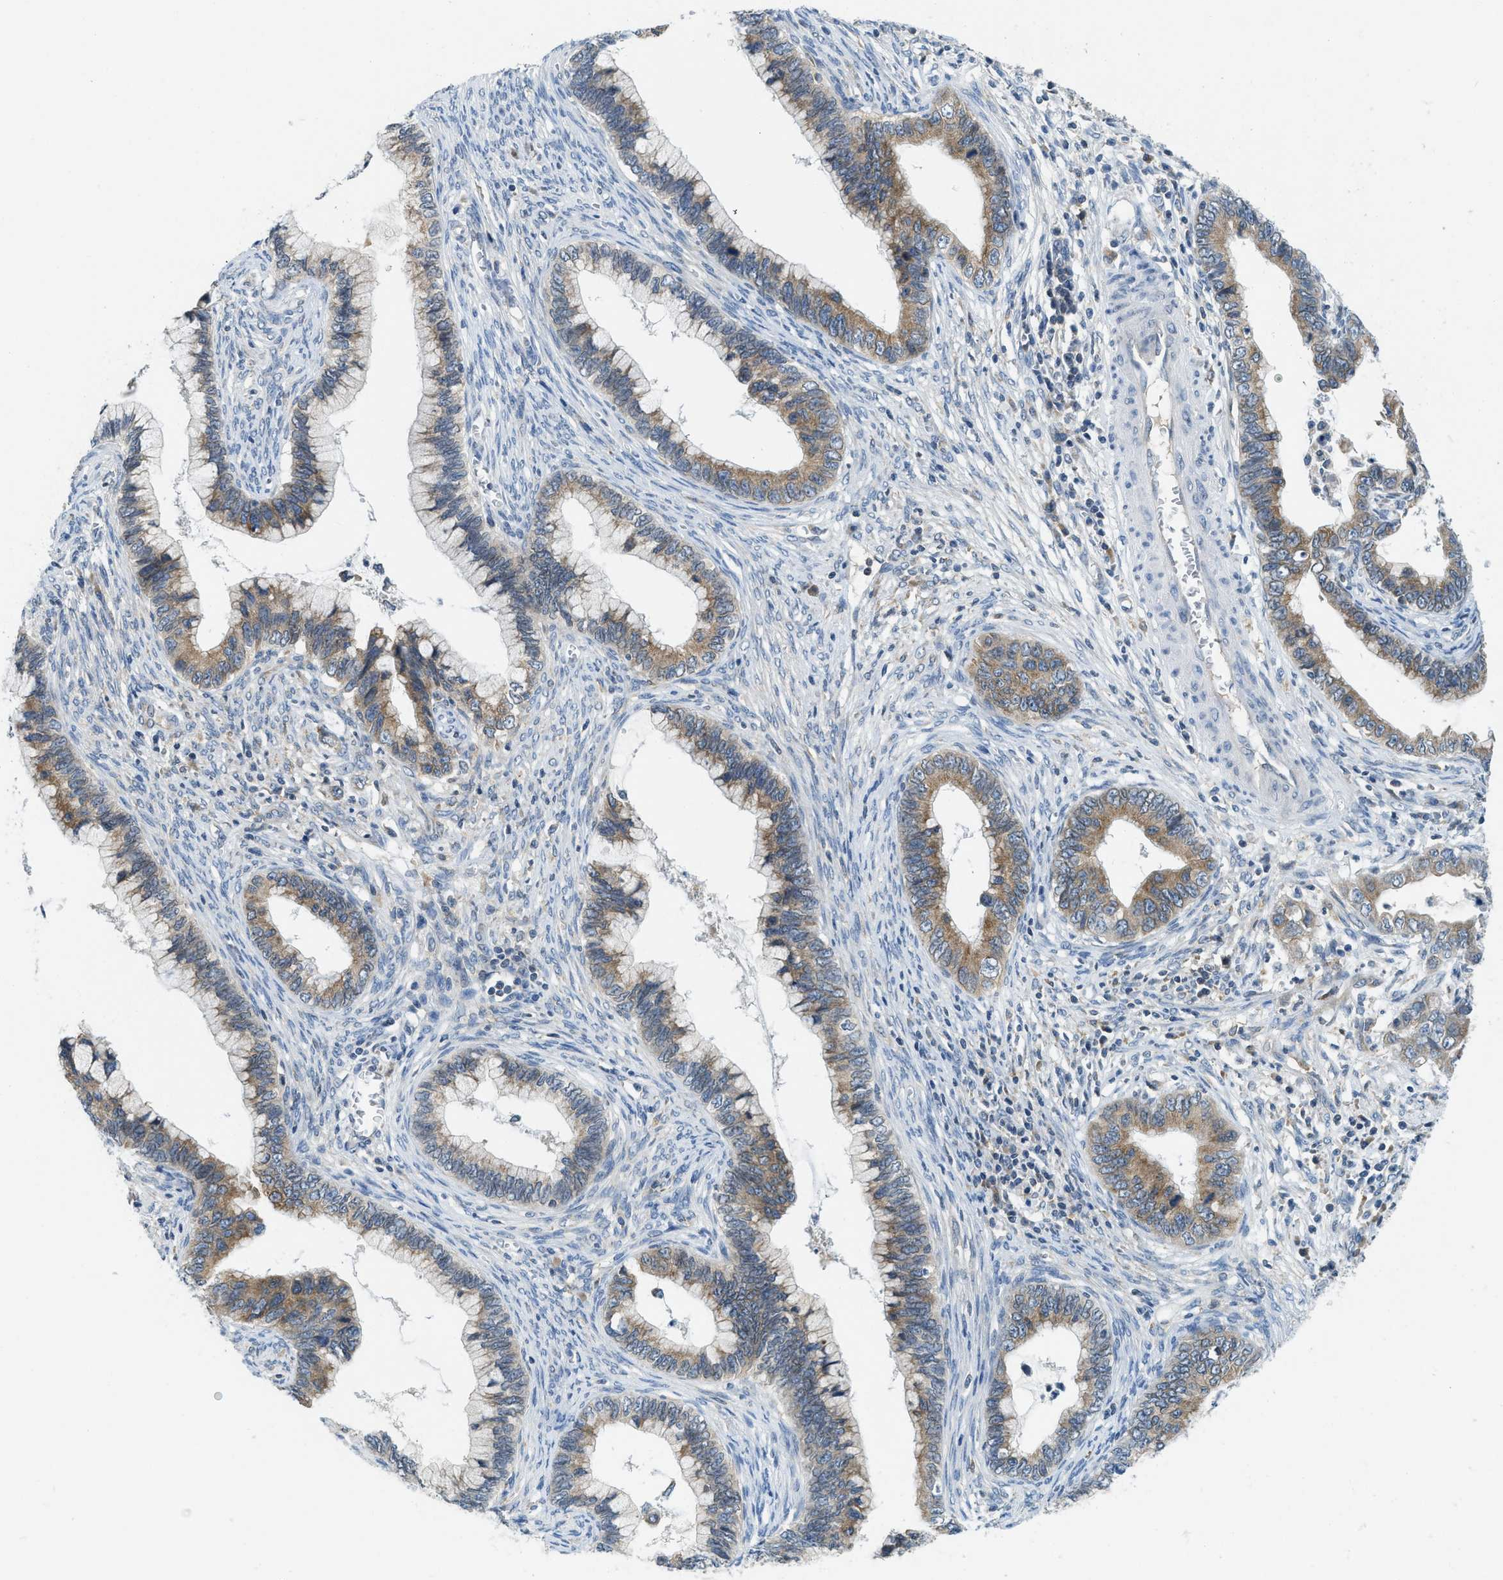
{"staining": {"intensity": "moderate", "quantity": ">75%", "location": "cytoplasmic/membranous"}, "tissue": "cervical cancer", "cell_type": "Tumor cells", "image_type": "cancer", "snomed": [{"axis": "morphology", "description": "Adenocarcinoma, NOS"}, {"axis": "topography", "description": "Cervix"}], "caption": "Immunohistochemical staining of human adenocarcinoma (cervical) reveals moderate cytoplasmic/membranous protein staining in about >75% of tumor cells.", "gene": "BCAP31", "patient": {"sex": "female", "age": 44}}